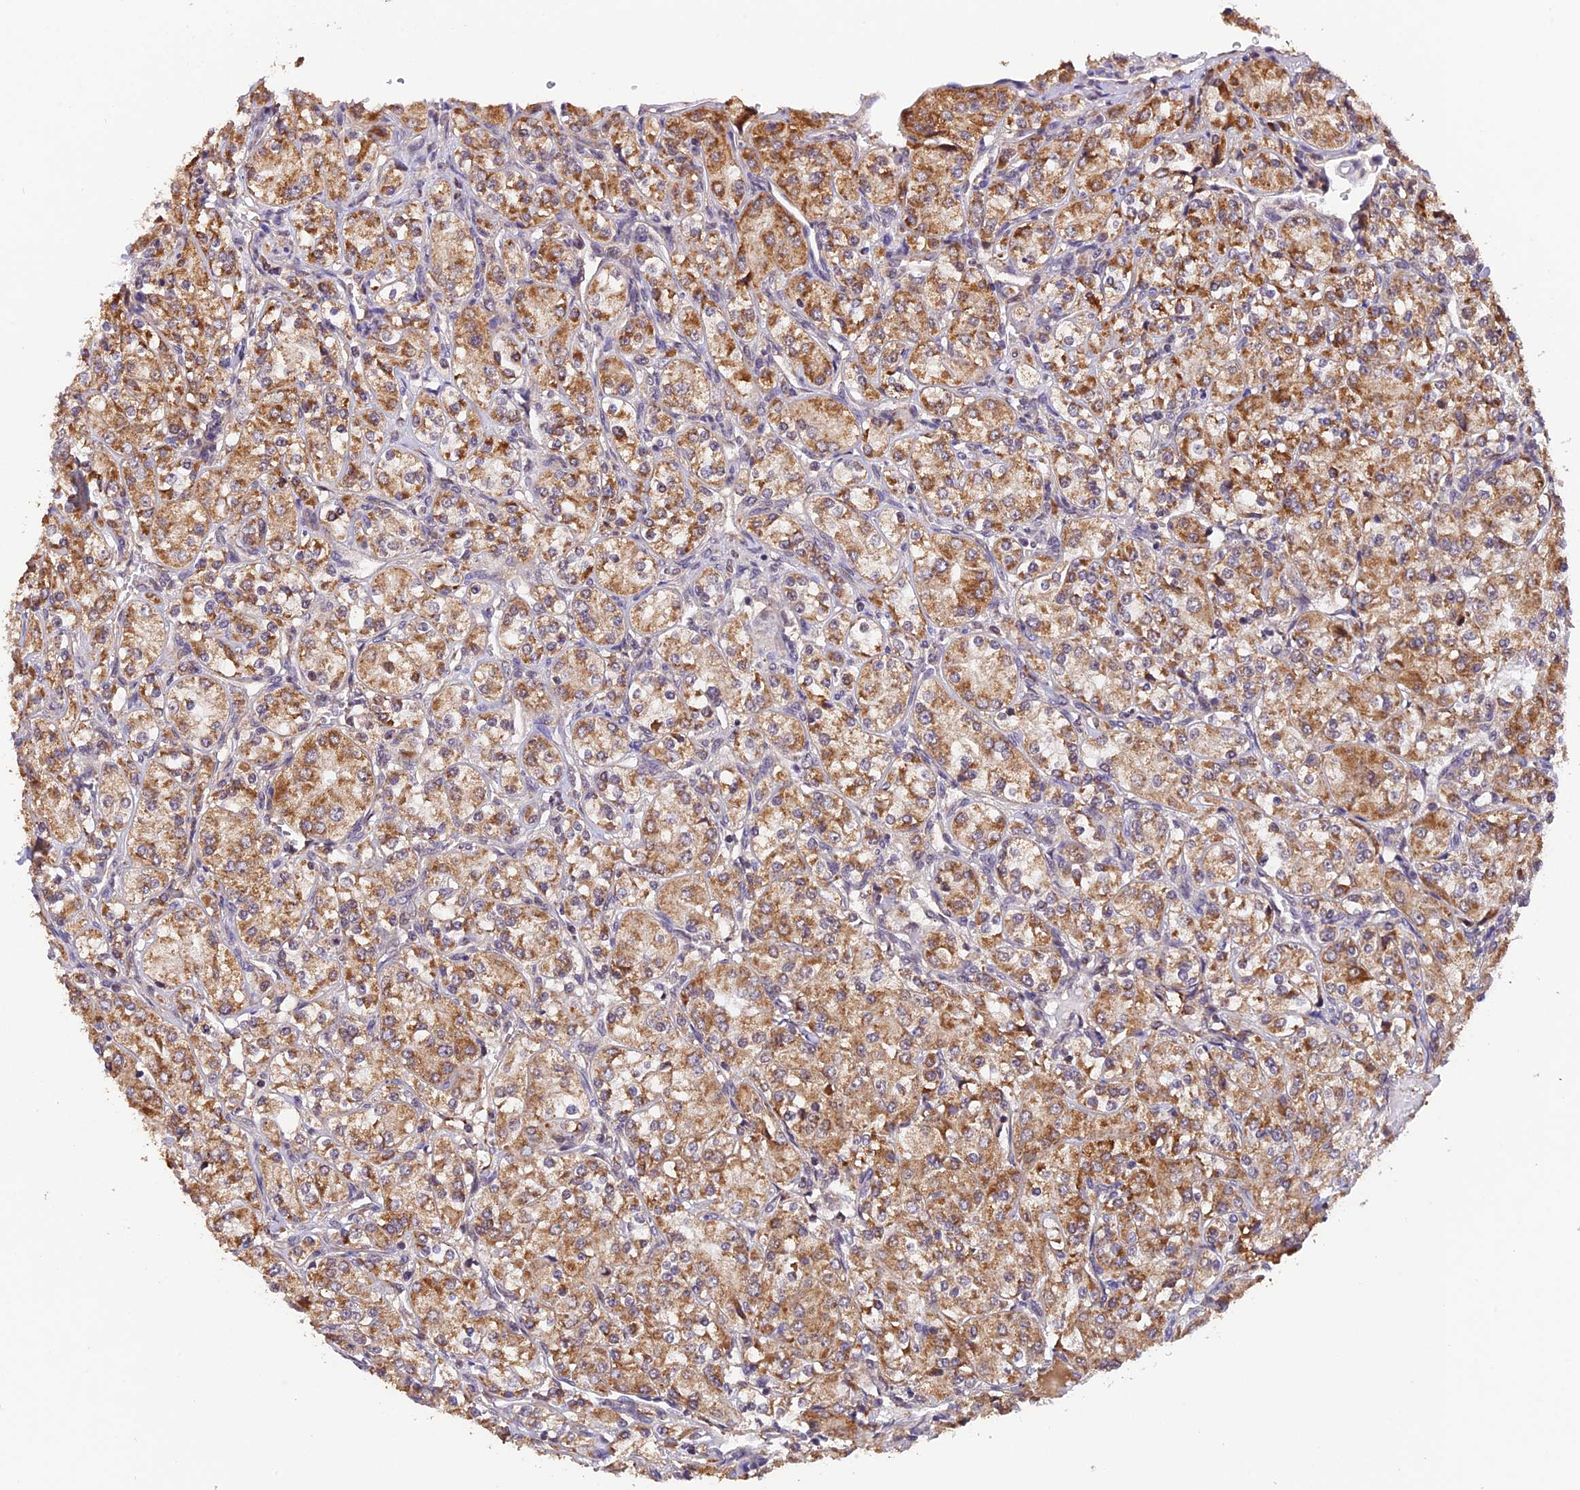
{"staining": {"intensity": "moderate", "quantity": ">75%", "location": "cytoplasmic/membranous"}, "tissue": "renal cancer", "cell_type": "Tumor cells", "image_type": "cancer", "snomed": [{"axis": "morphology", "description": "Adenocarcinoma, NOS"}, {"axis": "topography", "description": "Kidney"}], "caption": "Approximately >75% of tumor cells in renal cancer exhibit moderate cytoplasmic/membranous protein staining as visualized by brown immunohistochemical staining.", "gene": "MNS1", "patient": {"sex": "male", "age": 77}}